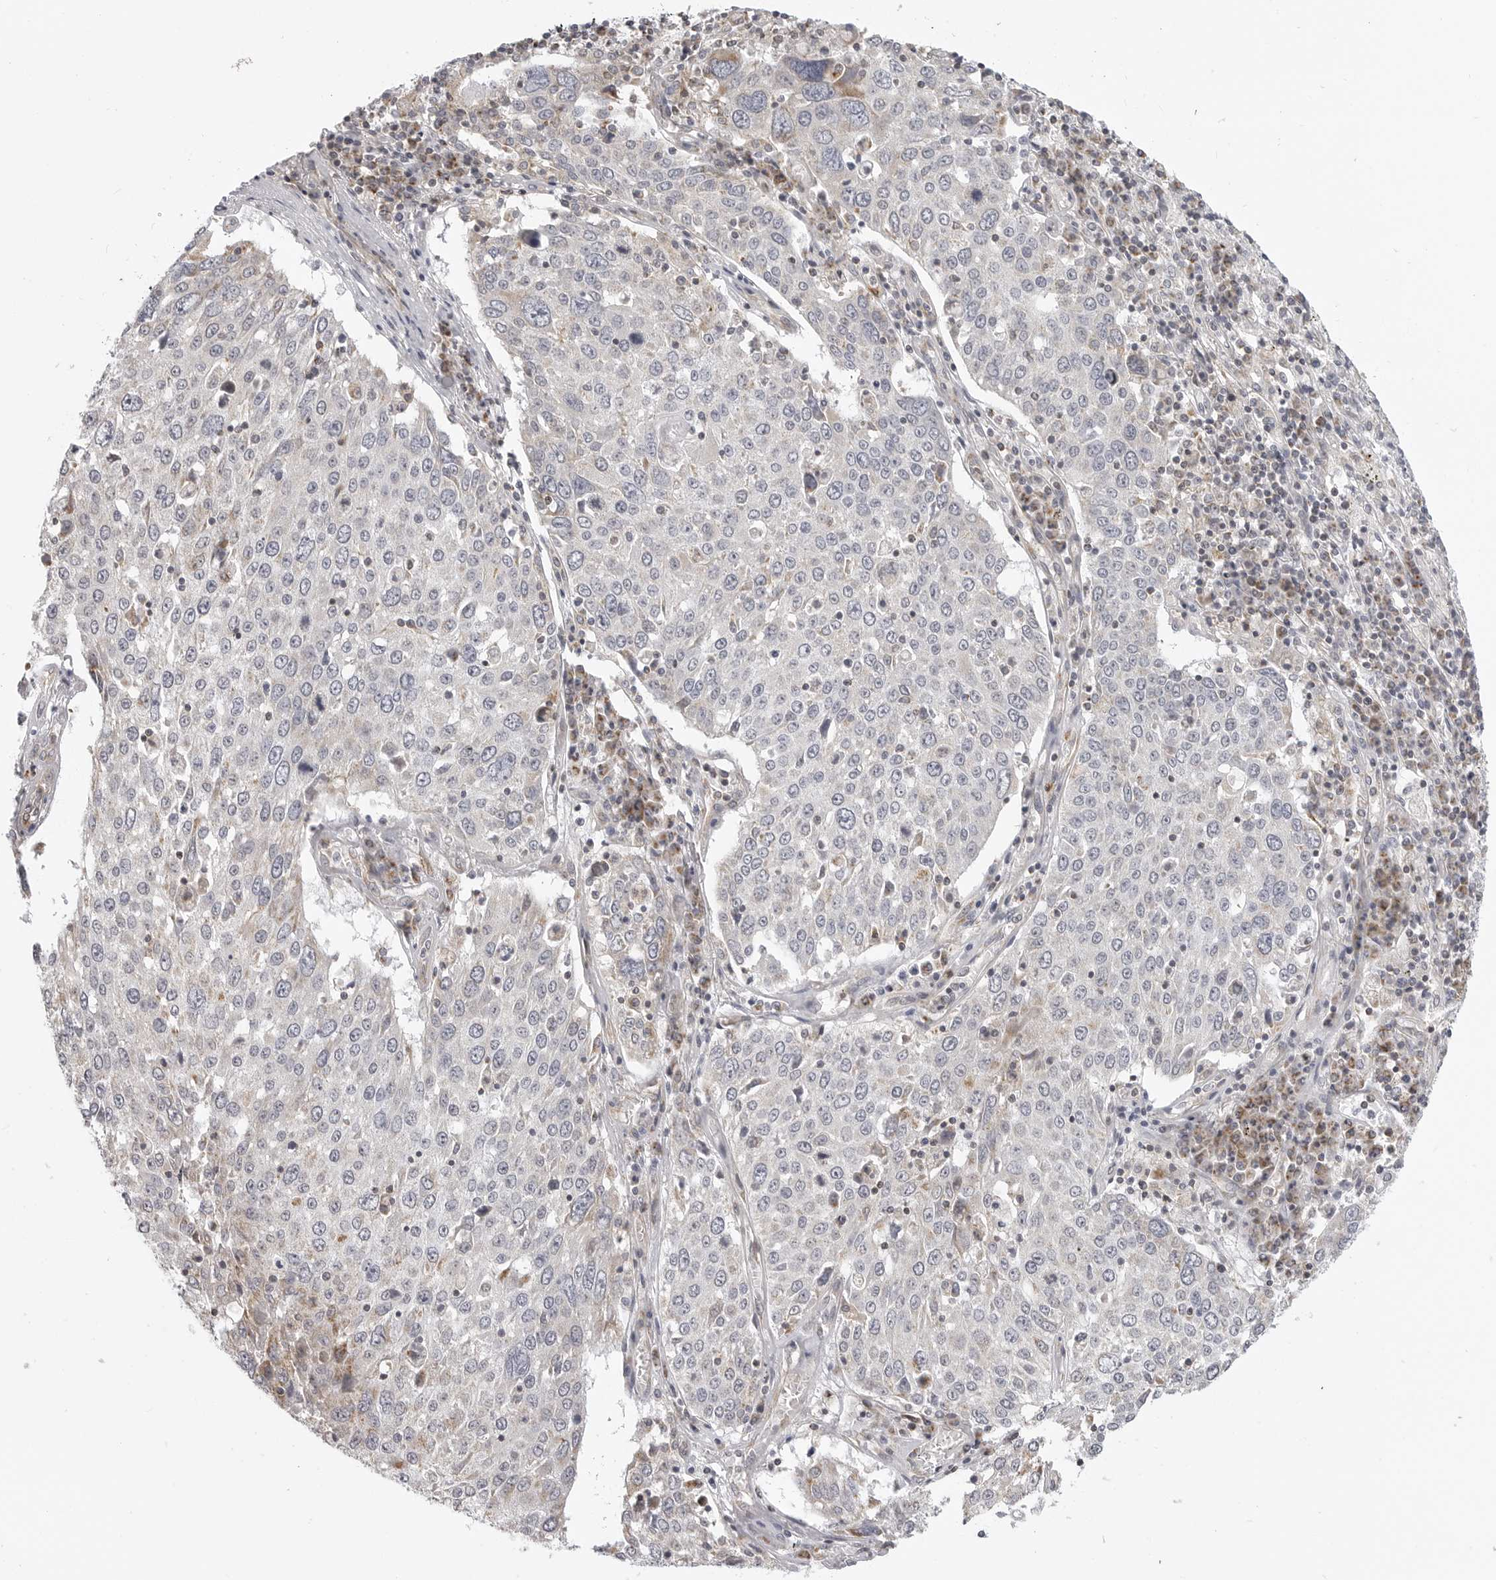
{"staining": {"intensity": "negative", "quantity": "none", "location": "none"}, "tissue": "lung cancer", "cell_type": "Tumor cells", "image_type": "cancer", "snomed": [{"axis": "morphology", "description": "Squamous cell carcinoma, NOS"}, {"axis": "topography", "description": "Lung"}], "caption": "Lung cancer was stained to show a protein in brown. There is no significant expression in tumor cells.", "gene": "MAP7D1", "patient": {"sex": "male", "age": 65}}